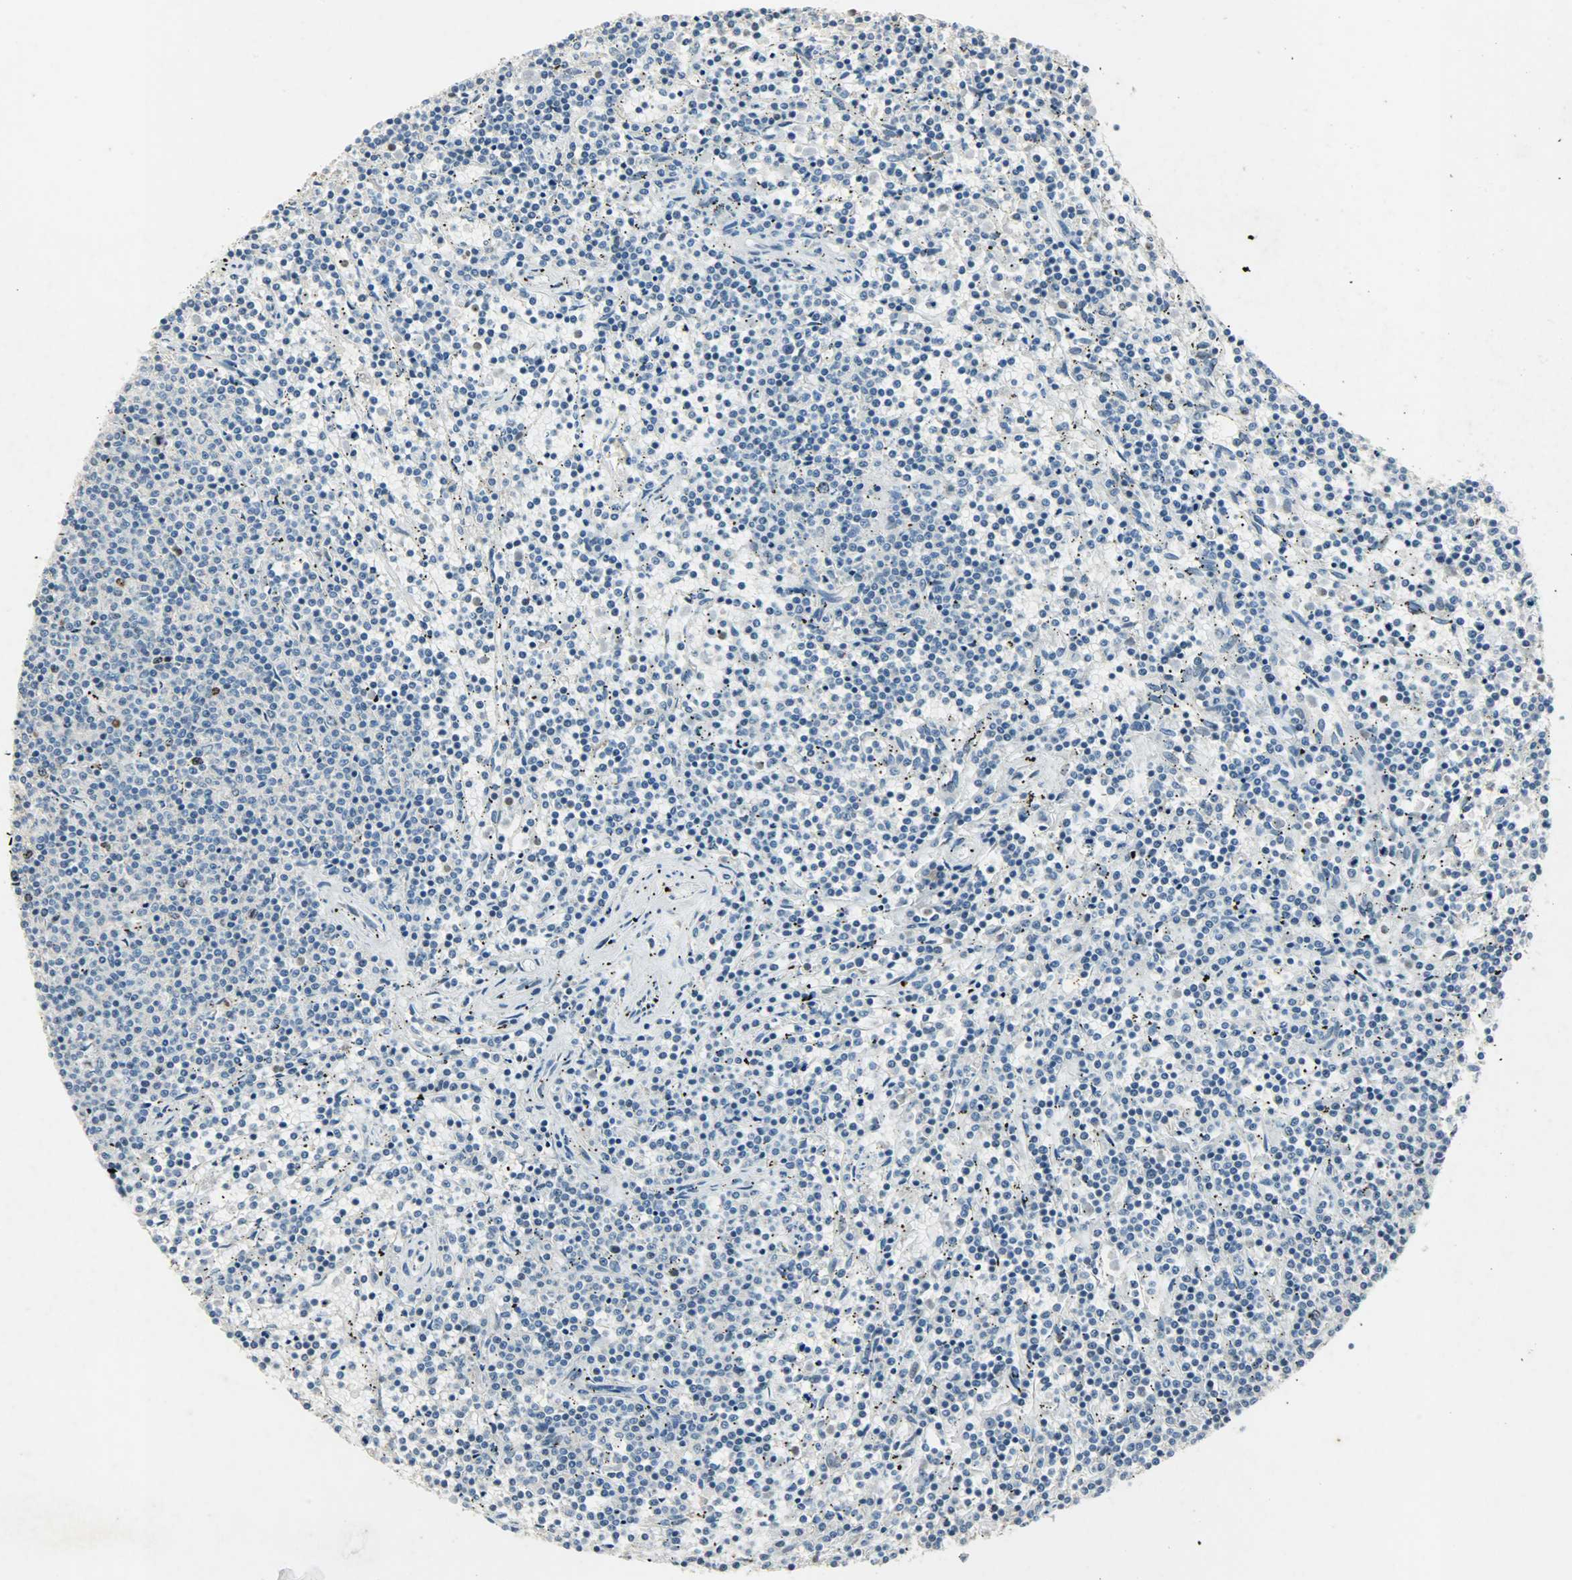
{"staining": {"intensity": "weak", "quantity": "<25%", "location": "nuclear"}, "tissue": "lymphoma", "cell_type": "Tumor cells", "image_type": "cancer", "snomed": [{"axis": "morphology", "description": "Malignant lymphoma, non-Hodgkin's type, Low grade"}, {"axis": "topography", "description": "Spleen"}], "caption": "IHC of human lymphoma reveals no staining in tumor cells. (Brightfield microscopy of DAB (3,3'-diaminobenzidine) immunohistochemistry (IHC) at high magnification).", "gene": "AURKB", "patient": {"sex": "female", "age": 50}}